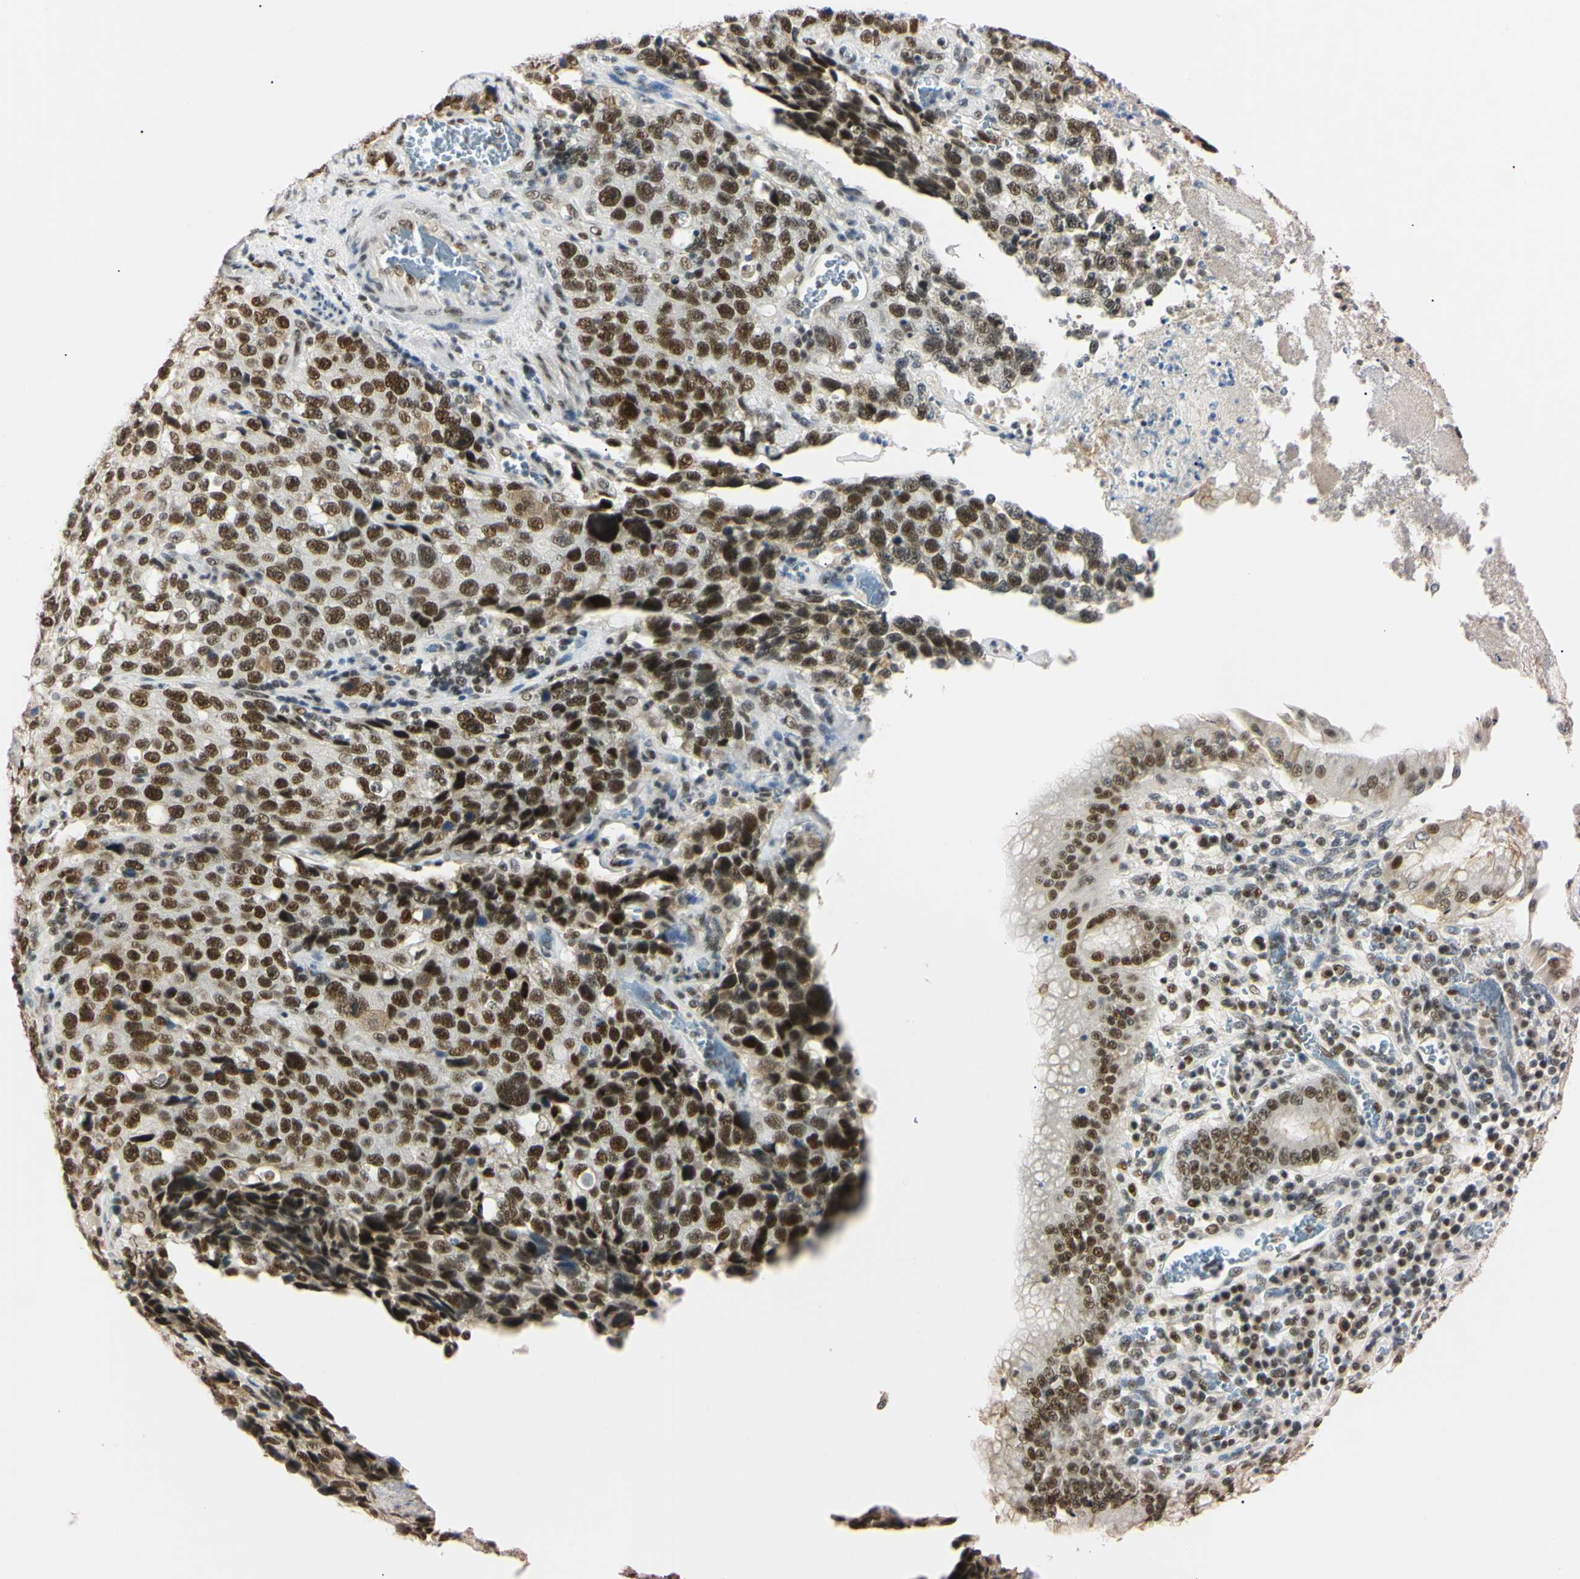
{"staining": {"intensity": "moderate", "quantity": ">75%", "location": "nuclear"}, "tissue": "stomach cancer", "cell_type": "Tumor cells", "image_type": "cancer", "snomed": [{"axis": "morphology", "description": "Normal tissue, NOS"}, {"axis": "morphology", "description": "Adenocarcinoma, NOS"}, {"axis": "topography", "description": "Stomach"}], "caption": "Immunohistochemistry (DAB) staining of human adenocarcinoma (stomach) exhibits moderate nuclear protein staining in approximately >75% of tumor cells.", "gene": "ZNF134", "patient": {"sex": "male", "age": 48}}